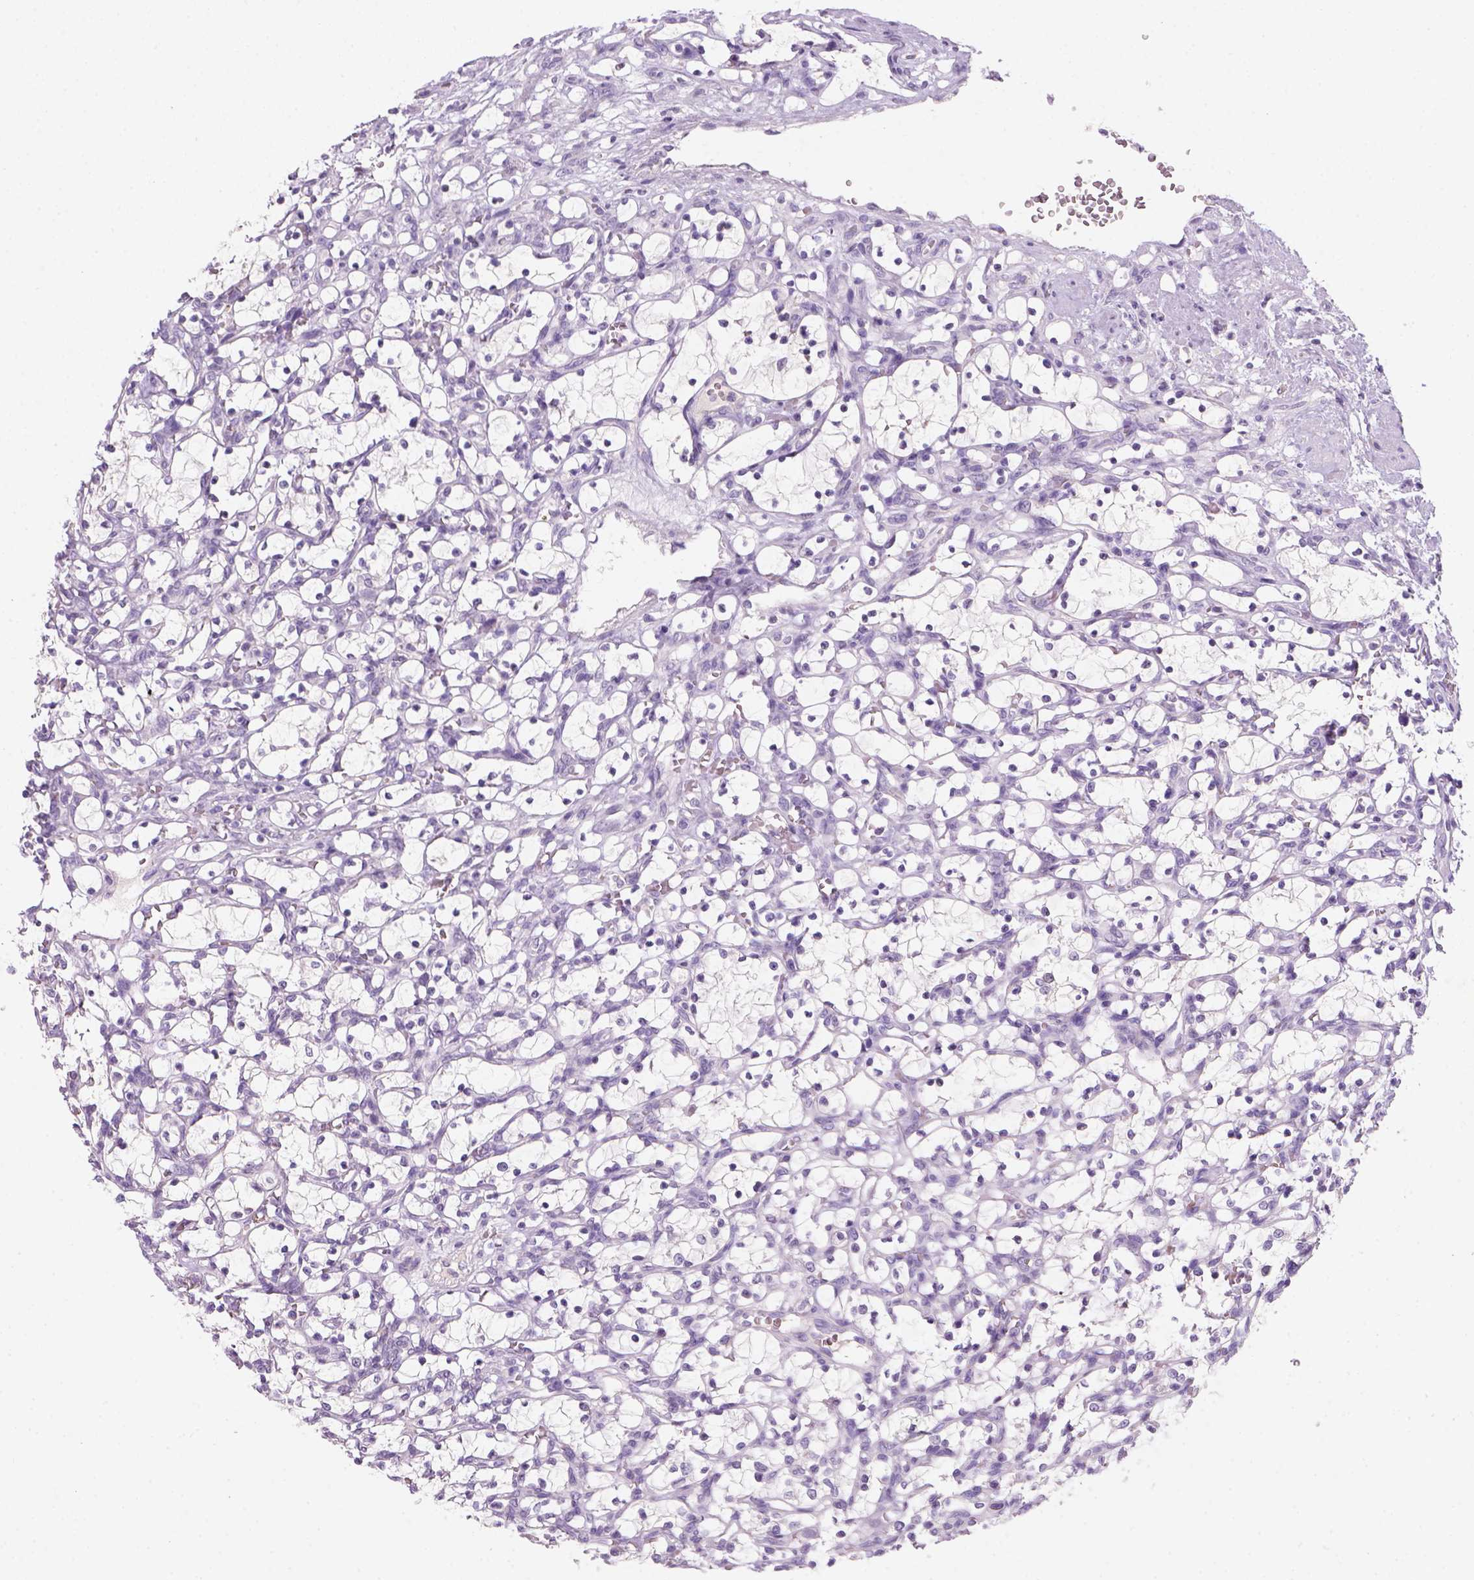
{"staining": {"intensity": "negative", "quantity": "none", "location": "none"}, "tissue": "renal cancer", "cell_type": "Tumor cells", "image_type": "cancer", "snomed": [{"axis": "morphology", "description": "Adenocarcinoma, NOS"}, {"axis": "topography", "description": "Kidney"}], "caption": "Adenocarcinoma (renal) stained for a protein using IHC exhibits no expression tumor cells.", "gene": "ZMAT4", "patient": {"sex": "female", "age": 69}}